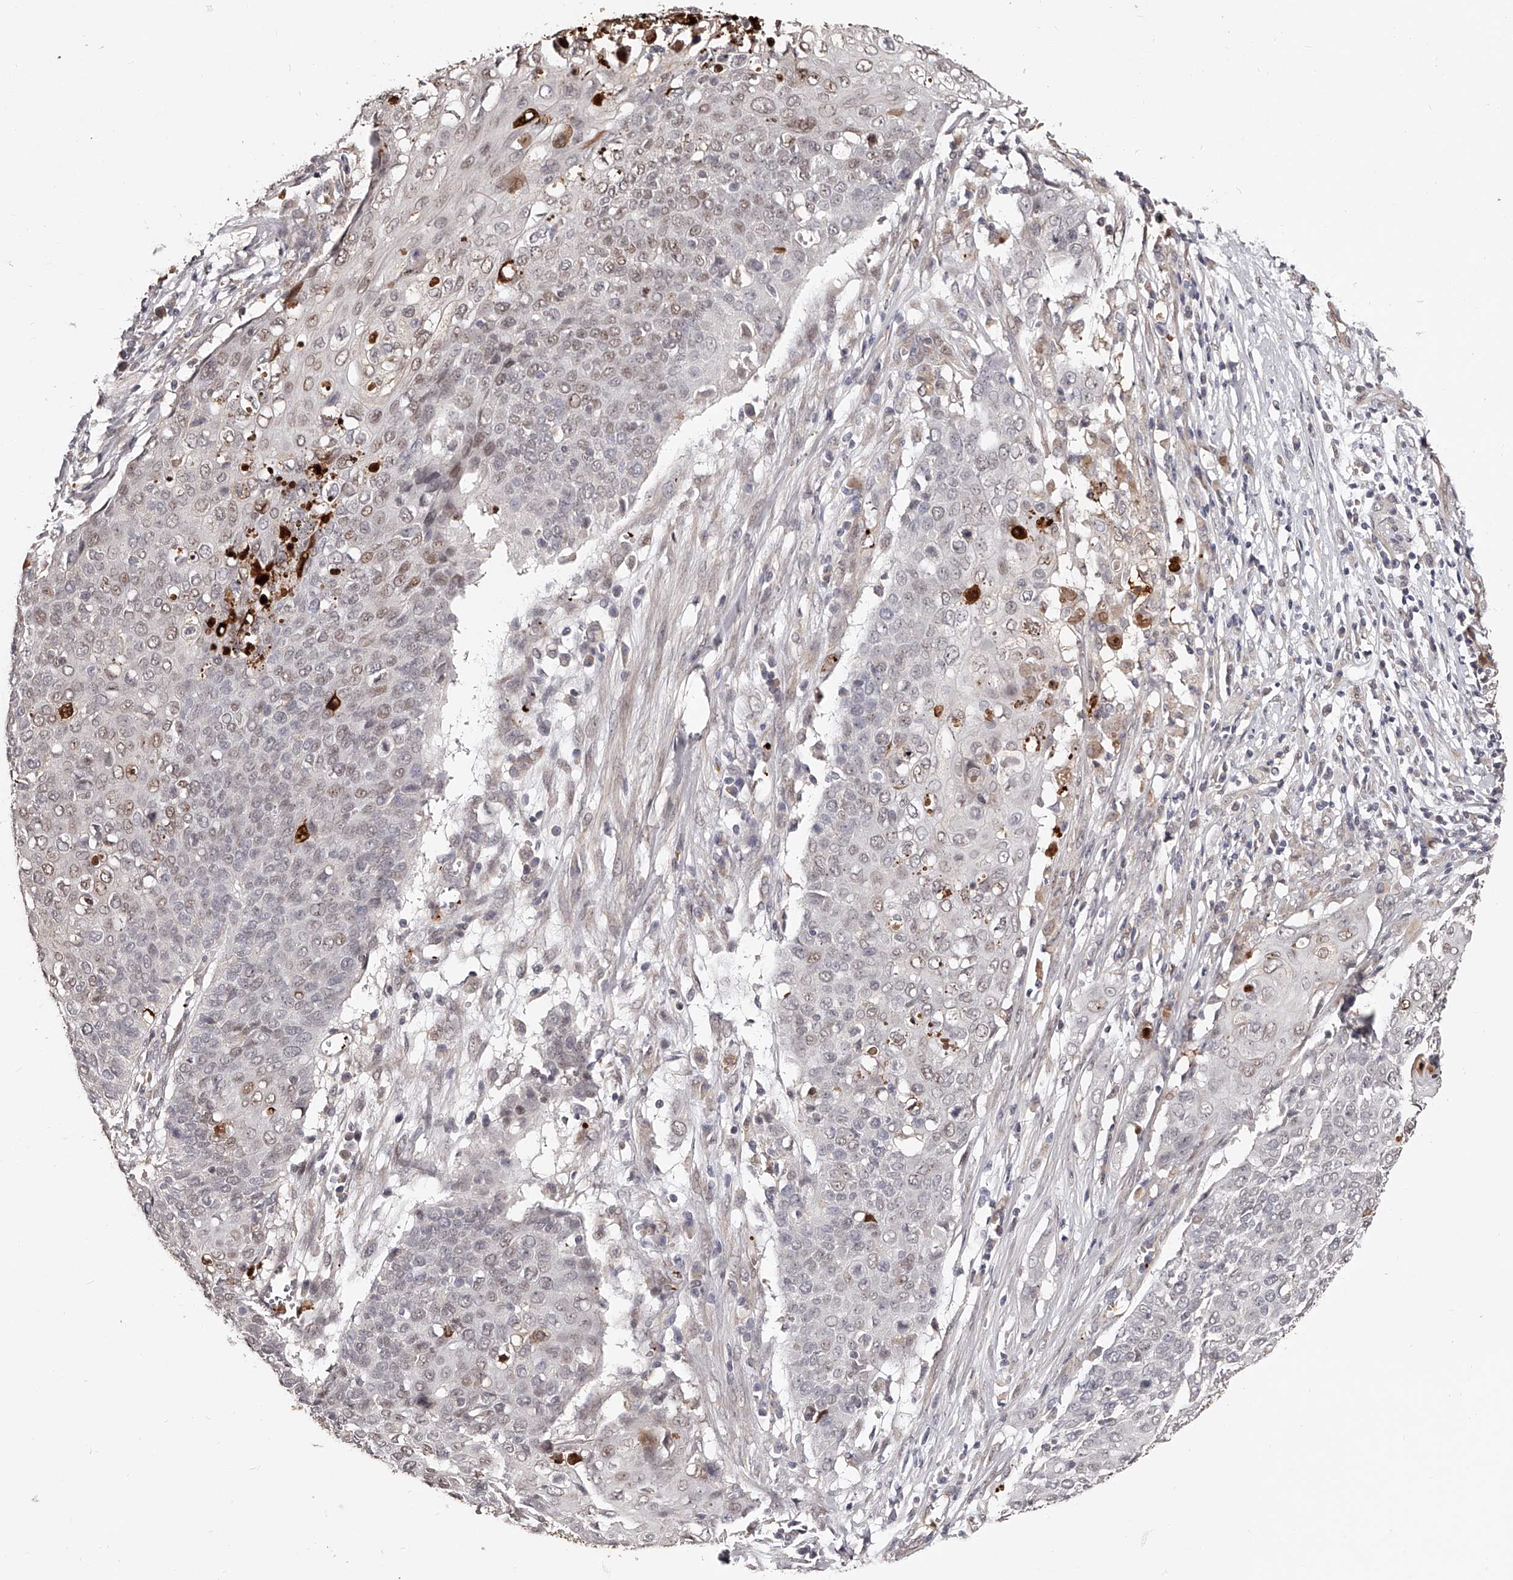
{"staining": {"intensity": "weak", "quantity": "<25%", "location": "nuclear"}, "tissue": "cervical cancer", "cell_type": "Tumor cells", "image_type": "cancer", "snomed": [{"axis": "morphology", "description": "Squamous cell carcinoma, NOS"}, {"axis": "topography", "description": "Cervix"}], "caption": "Squamous cell carcinoma (cervical) stained for a protein using immunohistochemistry reveals no positivity tumor cells.", "gene": "URGCP", "patient": {"sex": "female", "age": 39}}